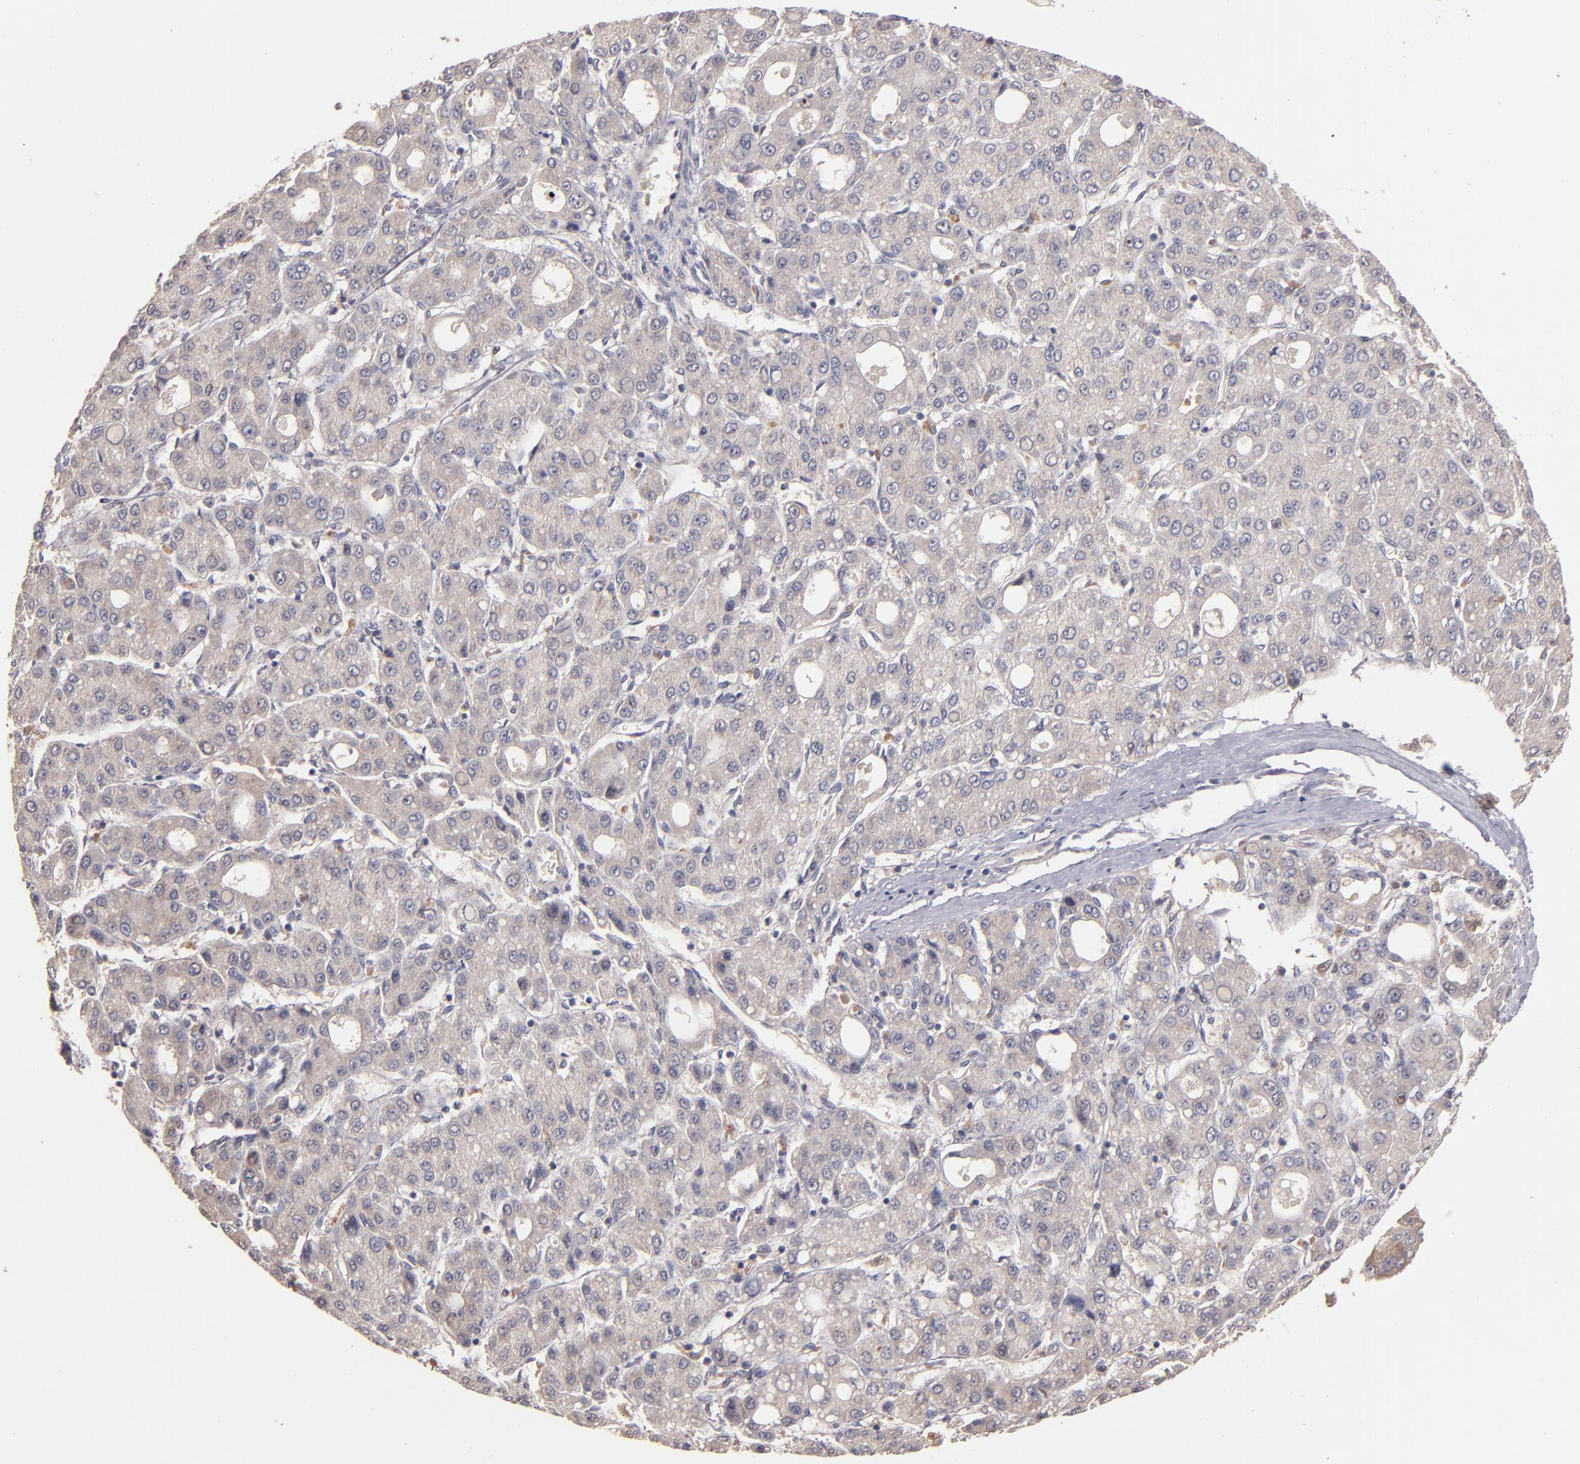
{"staining": {"intensity": "weak", "quantity": "<25%", "location": "cytoplasmic/membranous"}, "tissue": "liver cancer", "cell_type": "Tumor cells", "image_type": "cancer", "snomed": [{"axis": "morphology", "description": "Carcinoma, Hepatocellular, NOS"}, {"axis": "topography", "description": "Liver"}], "caption": "Tumor cells show no significant positivity in hepatocellular carcinoma (liver).", "gene": "UPF3B", "patient": {"sex": "male", "age": 69}}